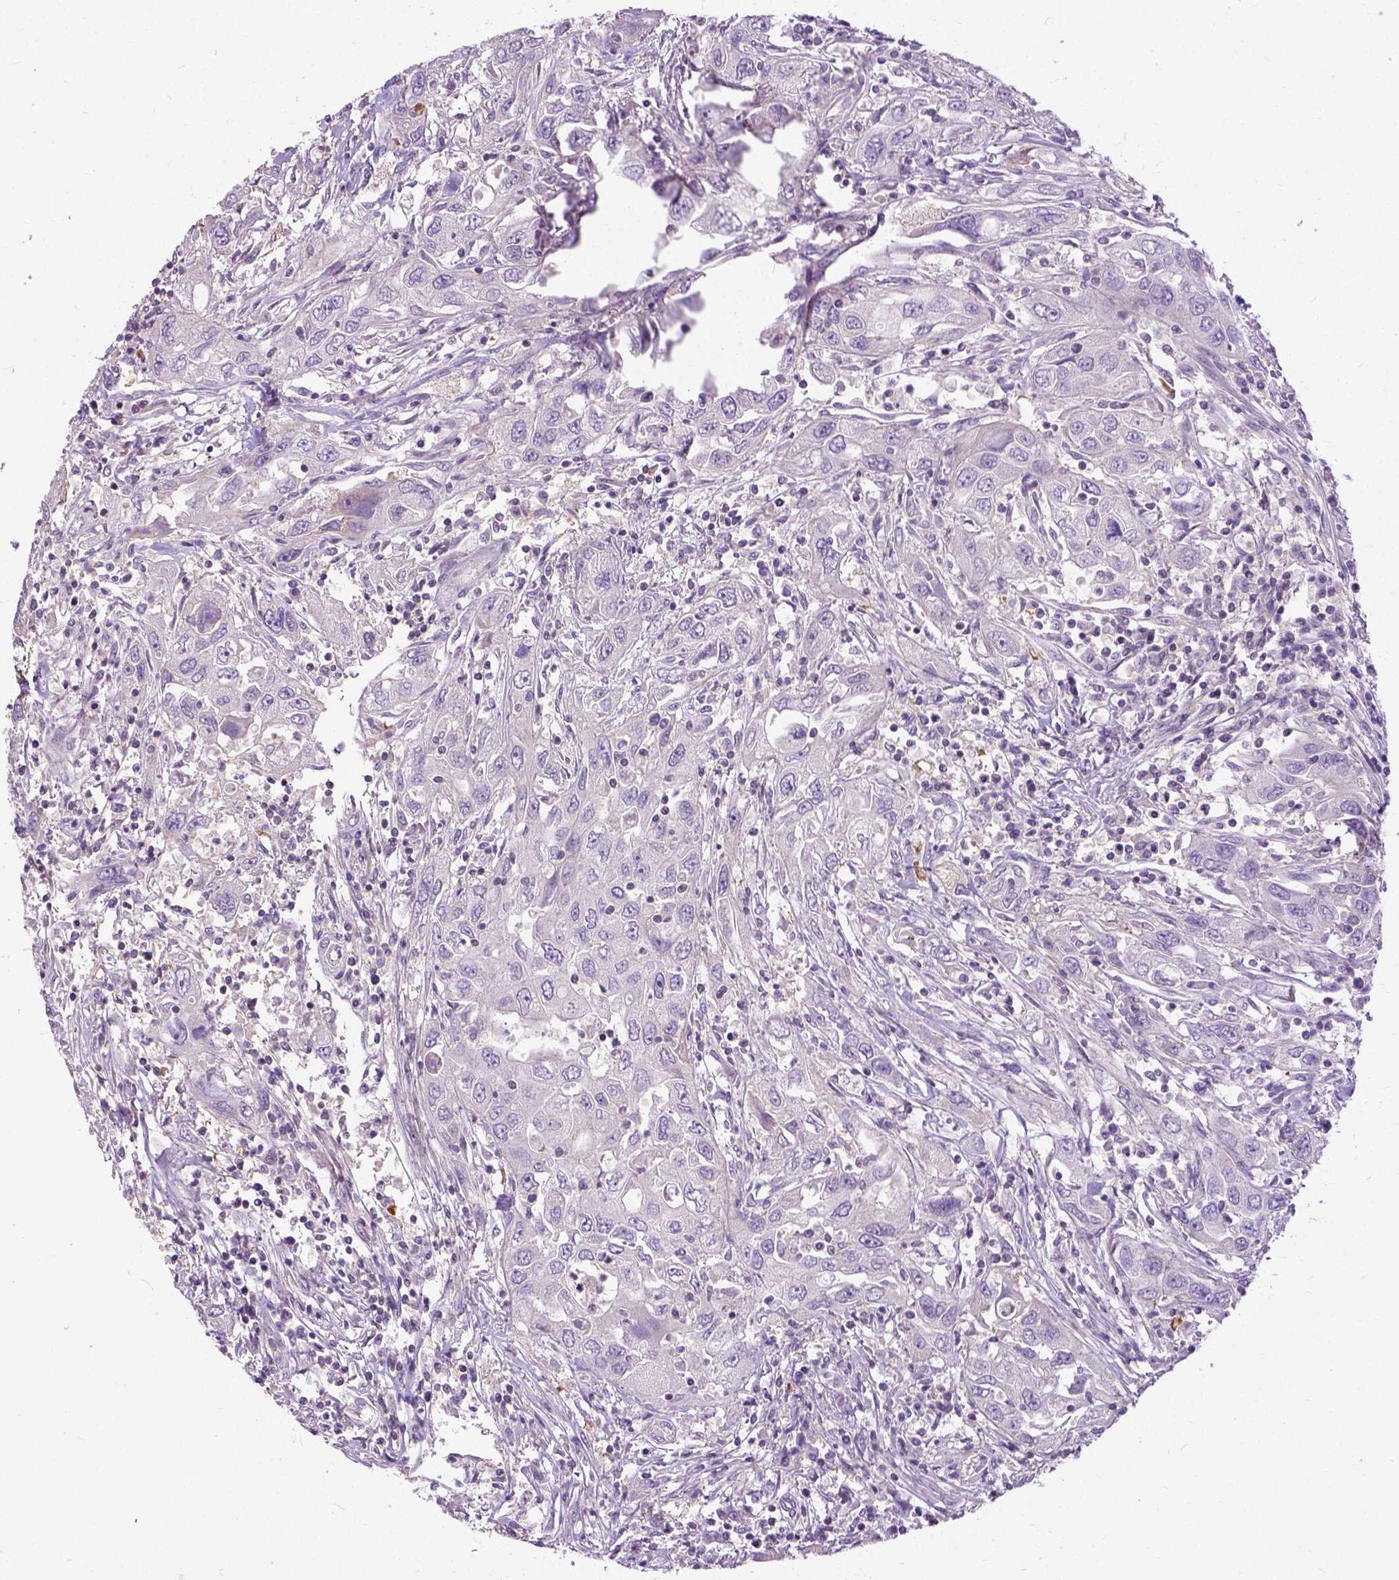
{"staining": {"intensity": "negative", "quantity": "none", "location": "none"}, "tissue": "urothelial cancer", "cell_type": "Tumor cells", "image_type": "cancer", "snomed": [{"axis": "morphology", "description": "Urothelial carcinoma, High grade"}, {"axis": "topography", "description": "Urinary bladder"}], "caption": "This is an IHC histopathology image of urothelial carcinoma (high-grade). There is no expression in tumor cells.", "gene": "JAK3", "patient": {"sex": "male", "age": 76}}